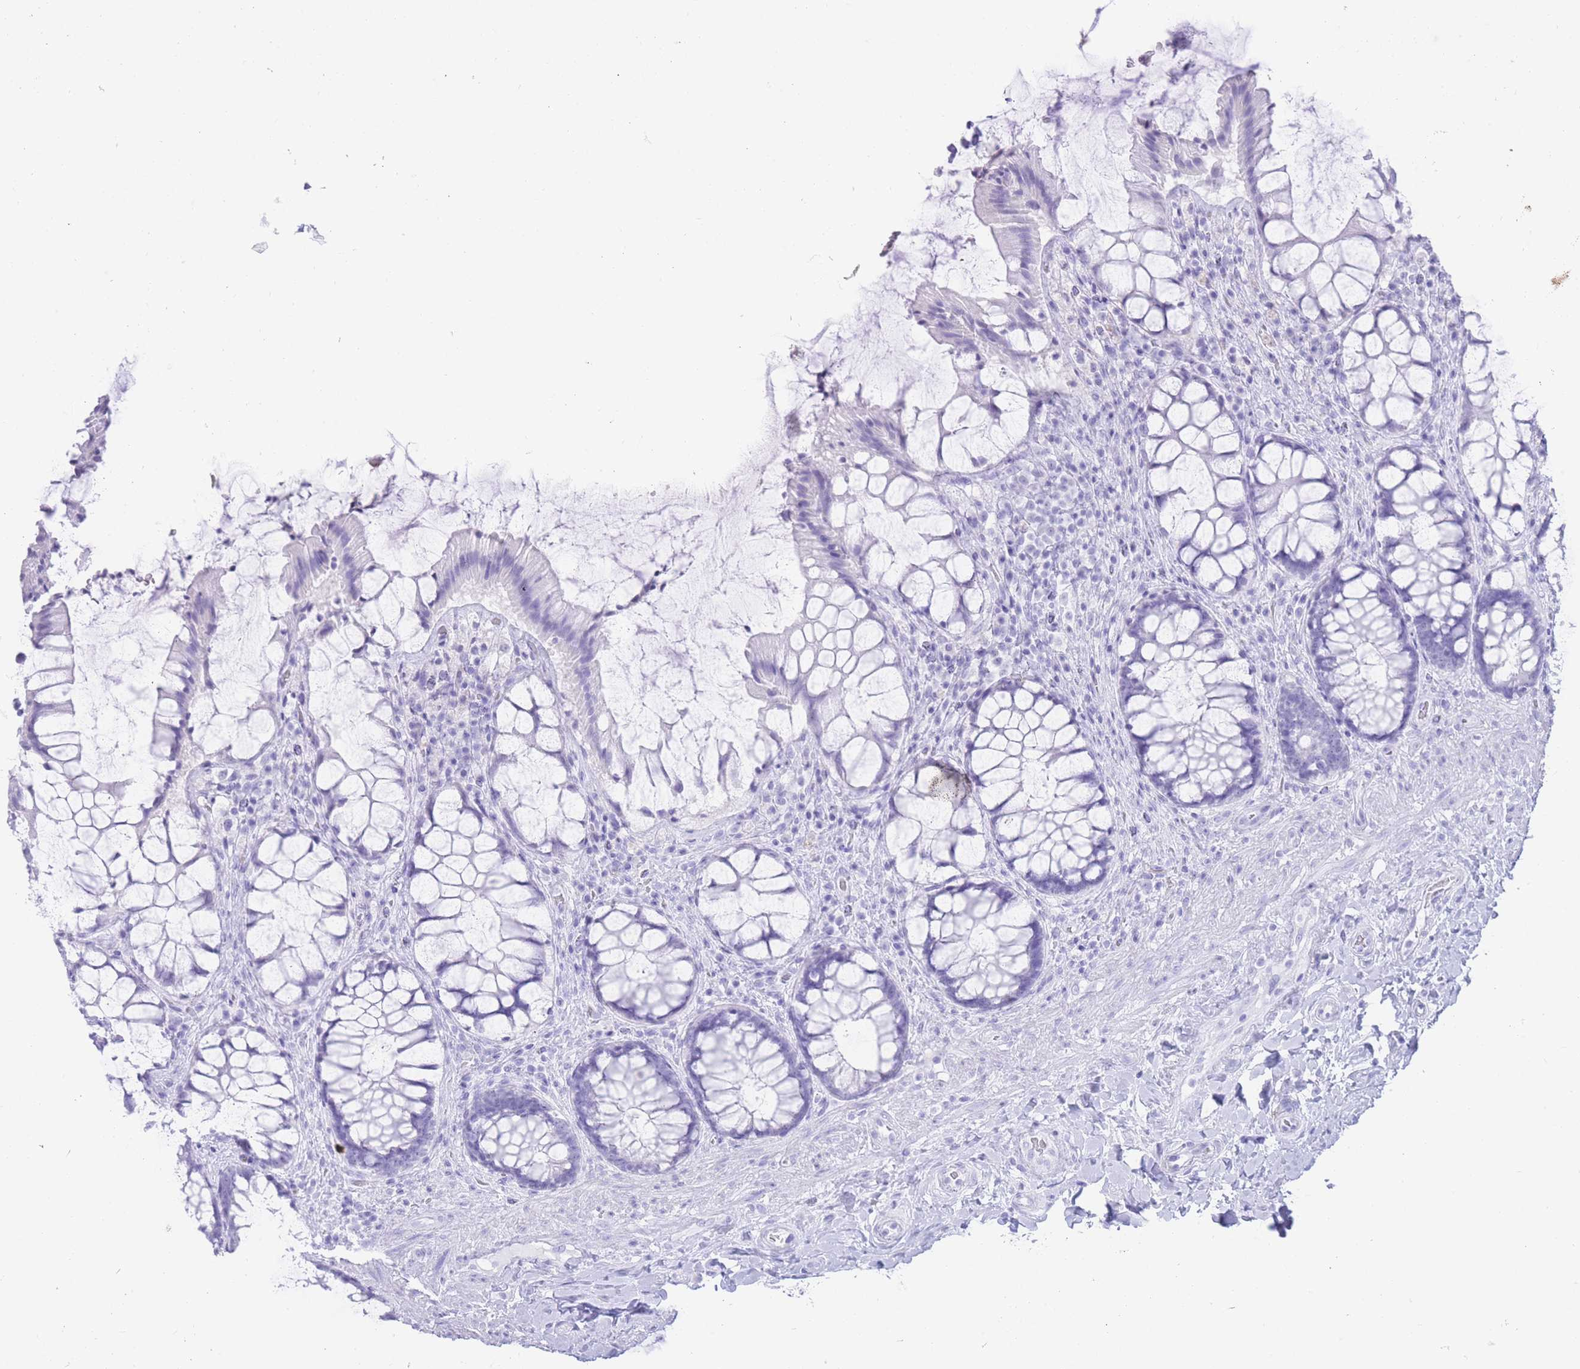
{"staining": {"intensity": "negative", "quantity": "none", "location": "none"}, "tissue": "rectum", "cell_type": "Glandular cells", "image_type": "normal", "snomed": [{"axis": "morphology", "description": "Normal tissue, NOS"}, {"axis": "topography", "description": "Rectum"}], "caption": "Immunohistochemistry (IHC) of normal human rectum exhibits no staining in glandular cells. (DAB (3,3'-diaminobenzidine) immunohistochemistry (IHC), high magnification).", "gene": "ELOA2", "patient": {"sex": "female", "age": 58}}